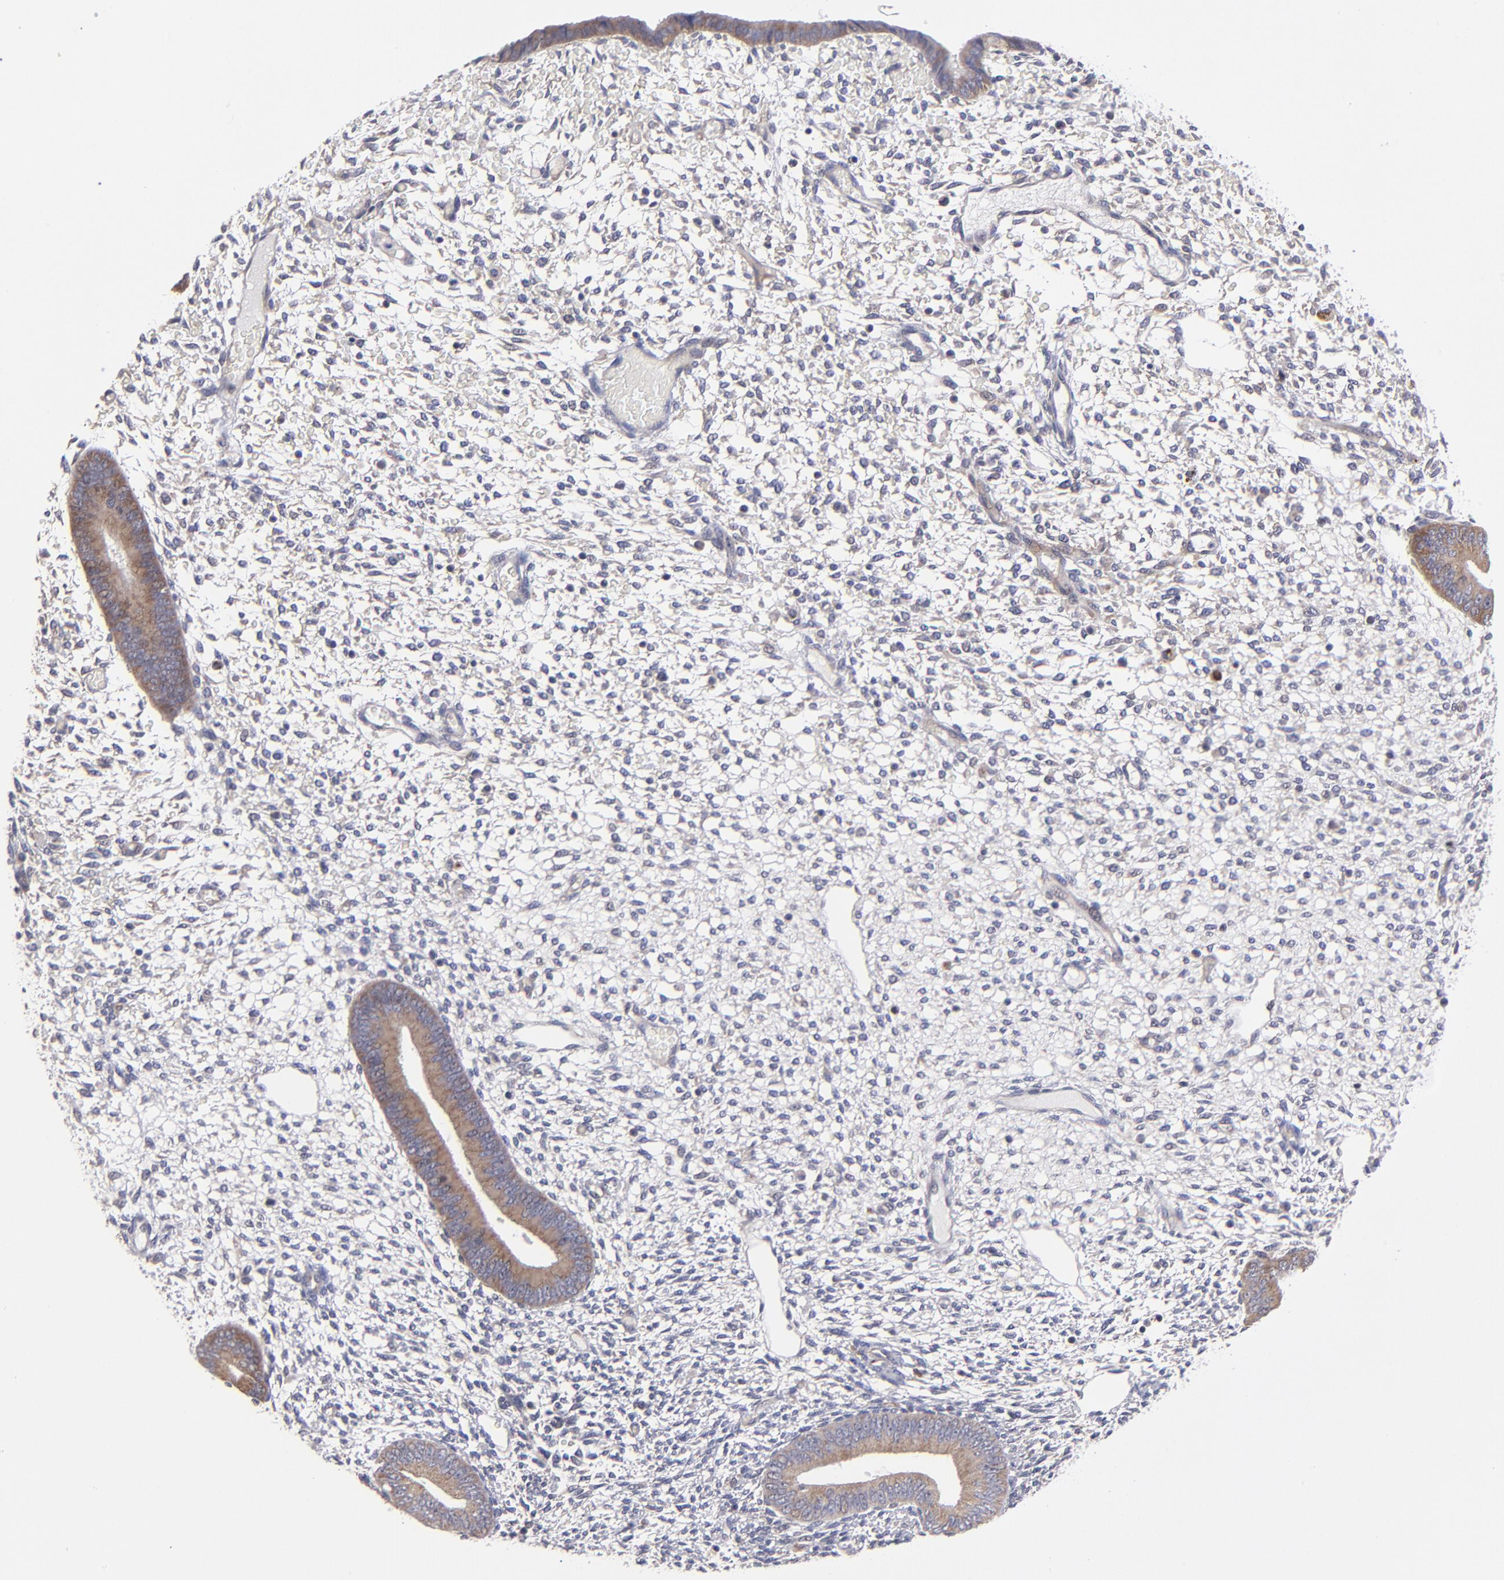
{"staining": {"intensity": "negative", "quantity": "none", "location": "none"}, "tissue": "endometrium", "cell_type": "Cells in endometrial stroma", "image_type": "normal", "snomed": [{"axis": "morphology", "description": "Normal tissue, NOS"}, {"axis": "topography", "description": "Endometrium"}], "caption": "Endometrium was stained to show a protein in brown. There is no significant expression in cells in endometrial stroma. Nuclei are stained in blue.", "gene": "EIF3L", "patient": {"sex": "female", "age": 42}}